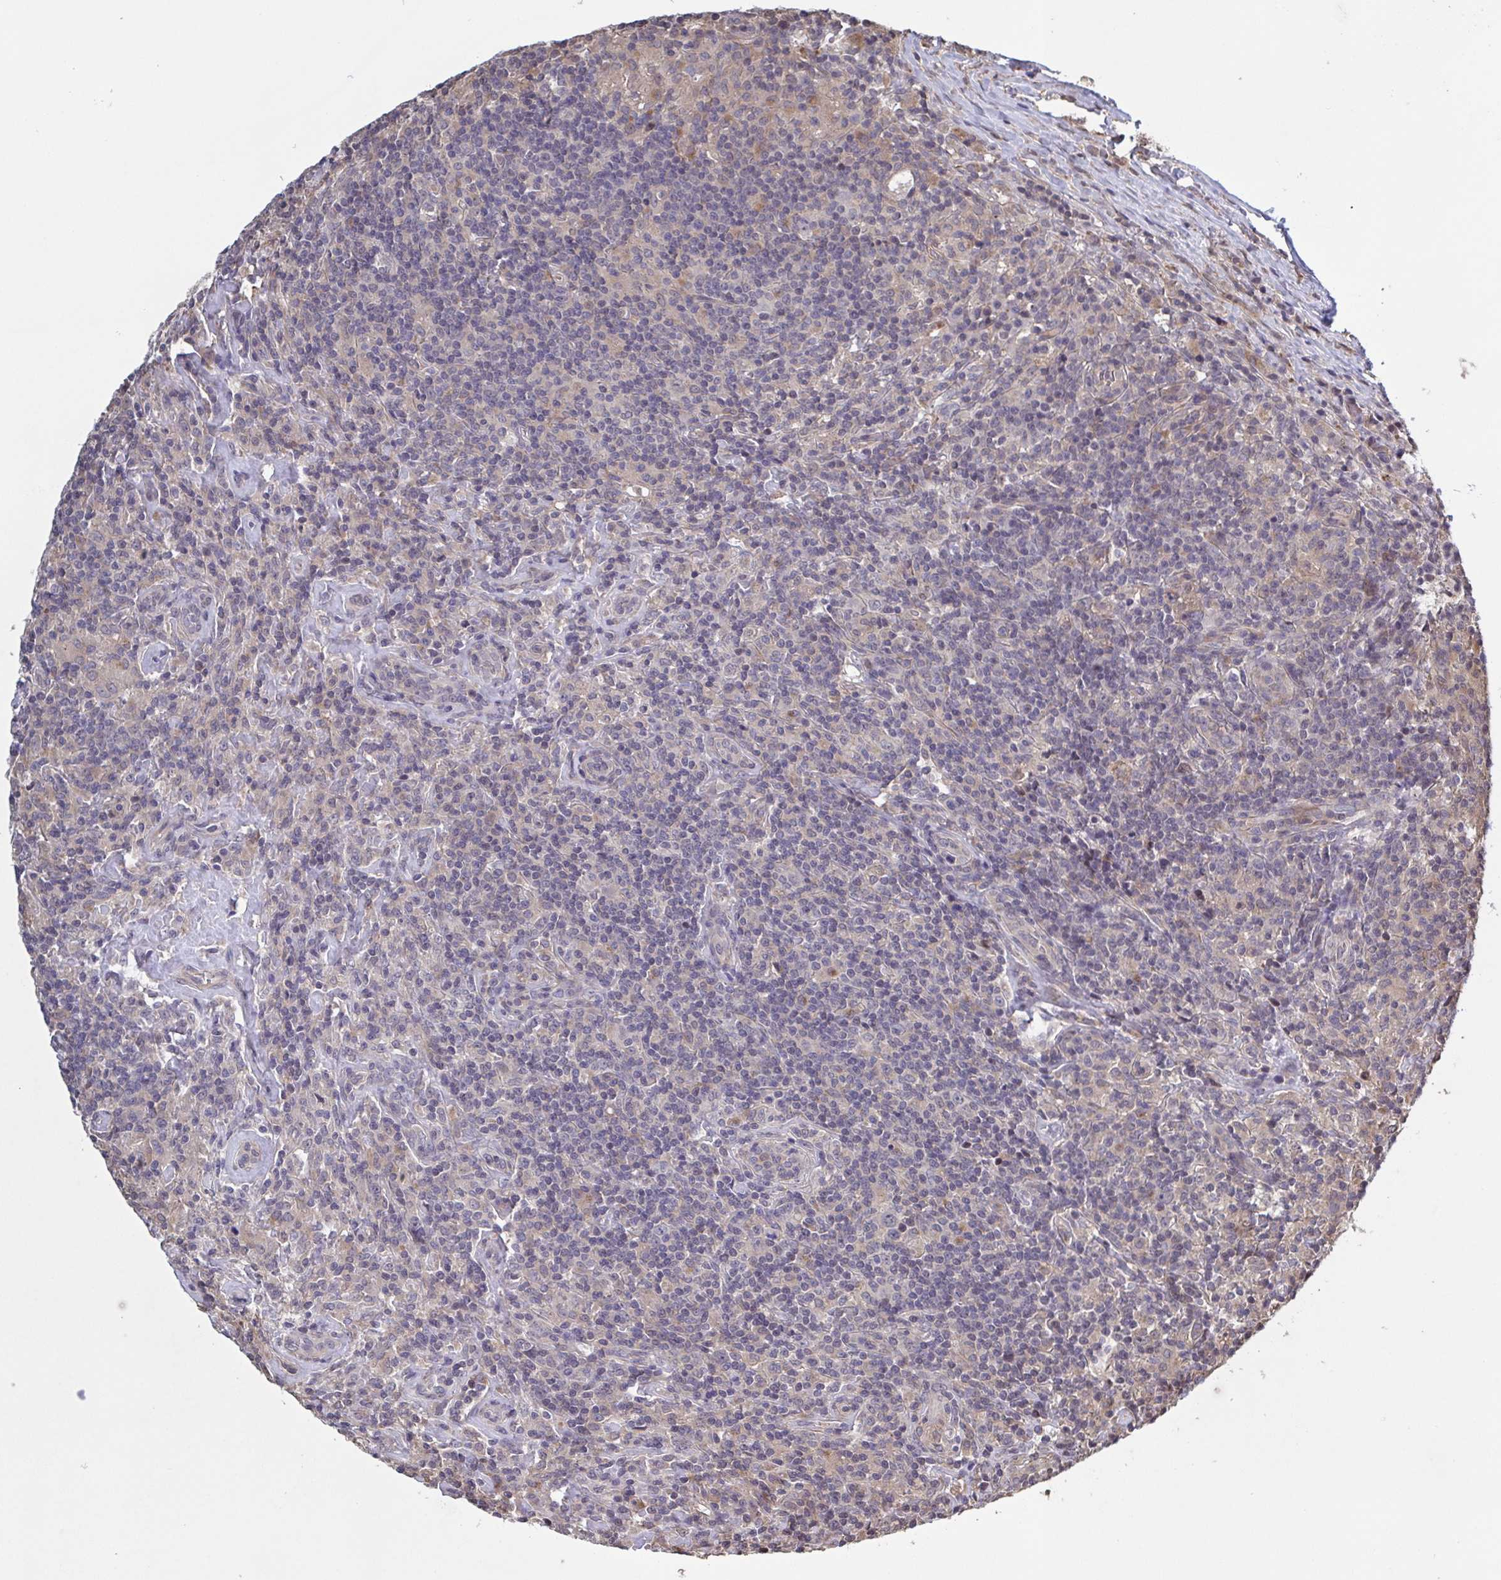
{"staining": {"intensity": "negative", "quantity": "none", "location": "none"}, "tissue": "lymphoma", "cell_type": "Tumor cells", "image_type": "cancer", "snomed": [{"axis": "morphology", "description": "Hodgkin's disease, NOS"}, {"axis": "morphology", "description": "Hodgkin's lymphoma, nodular sclerosis"}, {"axis": "topography", "description": "Lymph node"}], "caption": "An immunohistochemistry image of lymphoma is shown. There is no staining in tumor cells of lymphoma. The staining was performed using DAB to visualize the protein expression in brown, while the nuclei were stained in blue with hematoxylin (Magnification: 20x).", "gene": "ZNF200", "patient": {"sex": "female", "age": 10}}